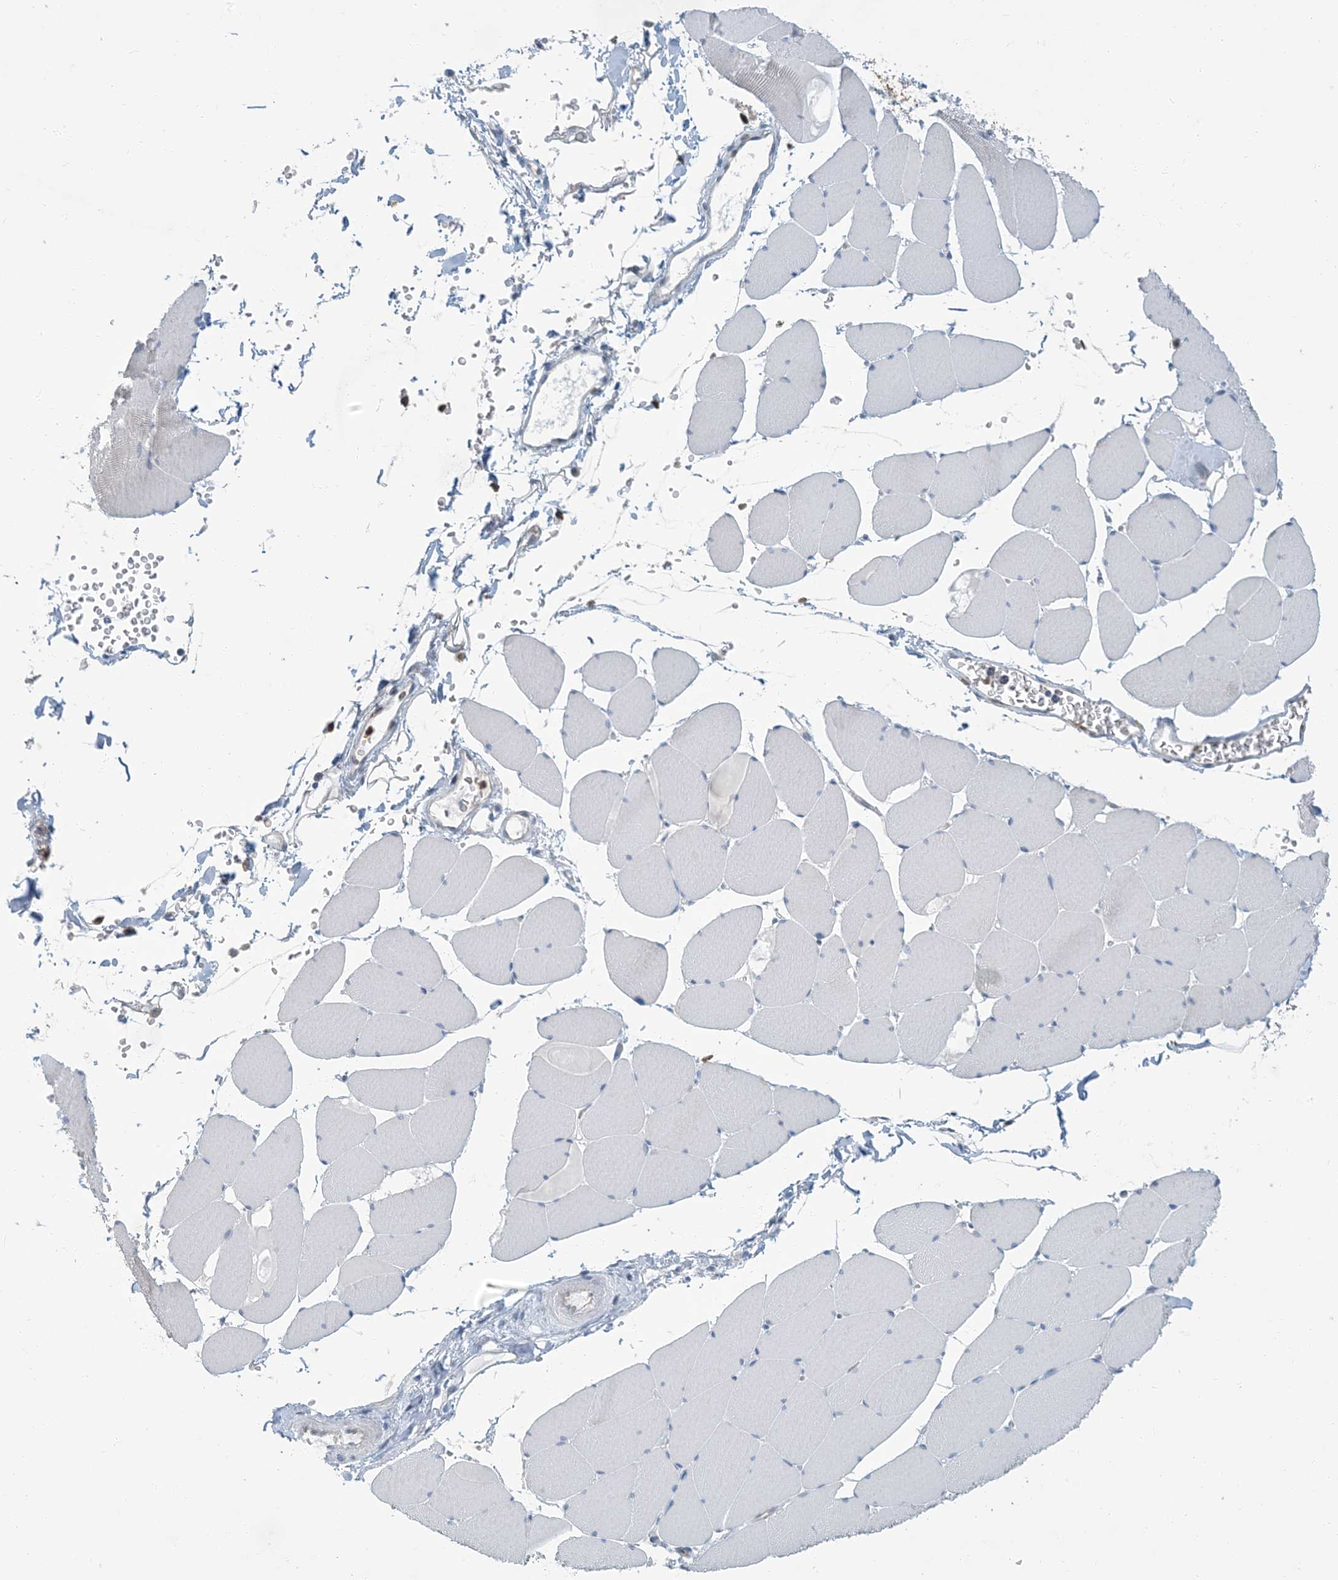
{"staining": {"intensity": "negative", "quantity": "none", "location": "none"}, "tissue": "skeletal muscle", "cell_type": "Myocytes", "image_type": "normal", "snomed": [{"axis": "morphology", "description": "Normal tissue, NOS"}, {"axis": "topography", "description": "Skeletal muscle"}, {"axis": "topography", "description": "Head-Neck"}], "caption": "The immunohistochemistry (IHC) micrograph has no significant positivity in myocytes of skeletal muscle. (DAB immunohistochemistry (IHC) with hematoxylin counter stain).", "gene": "EPHA4", "patient": {"sex": "male", "age": 66}}